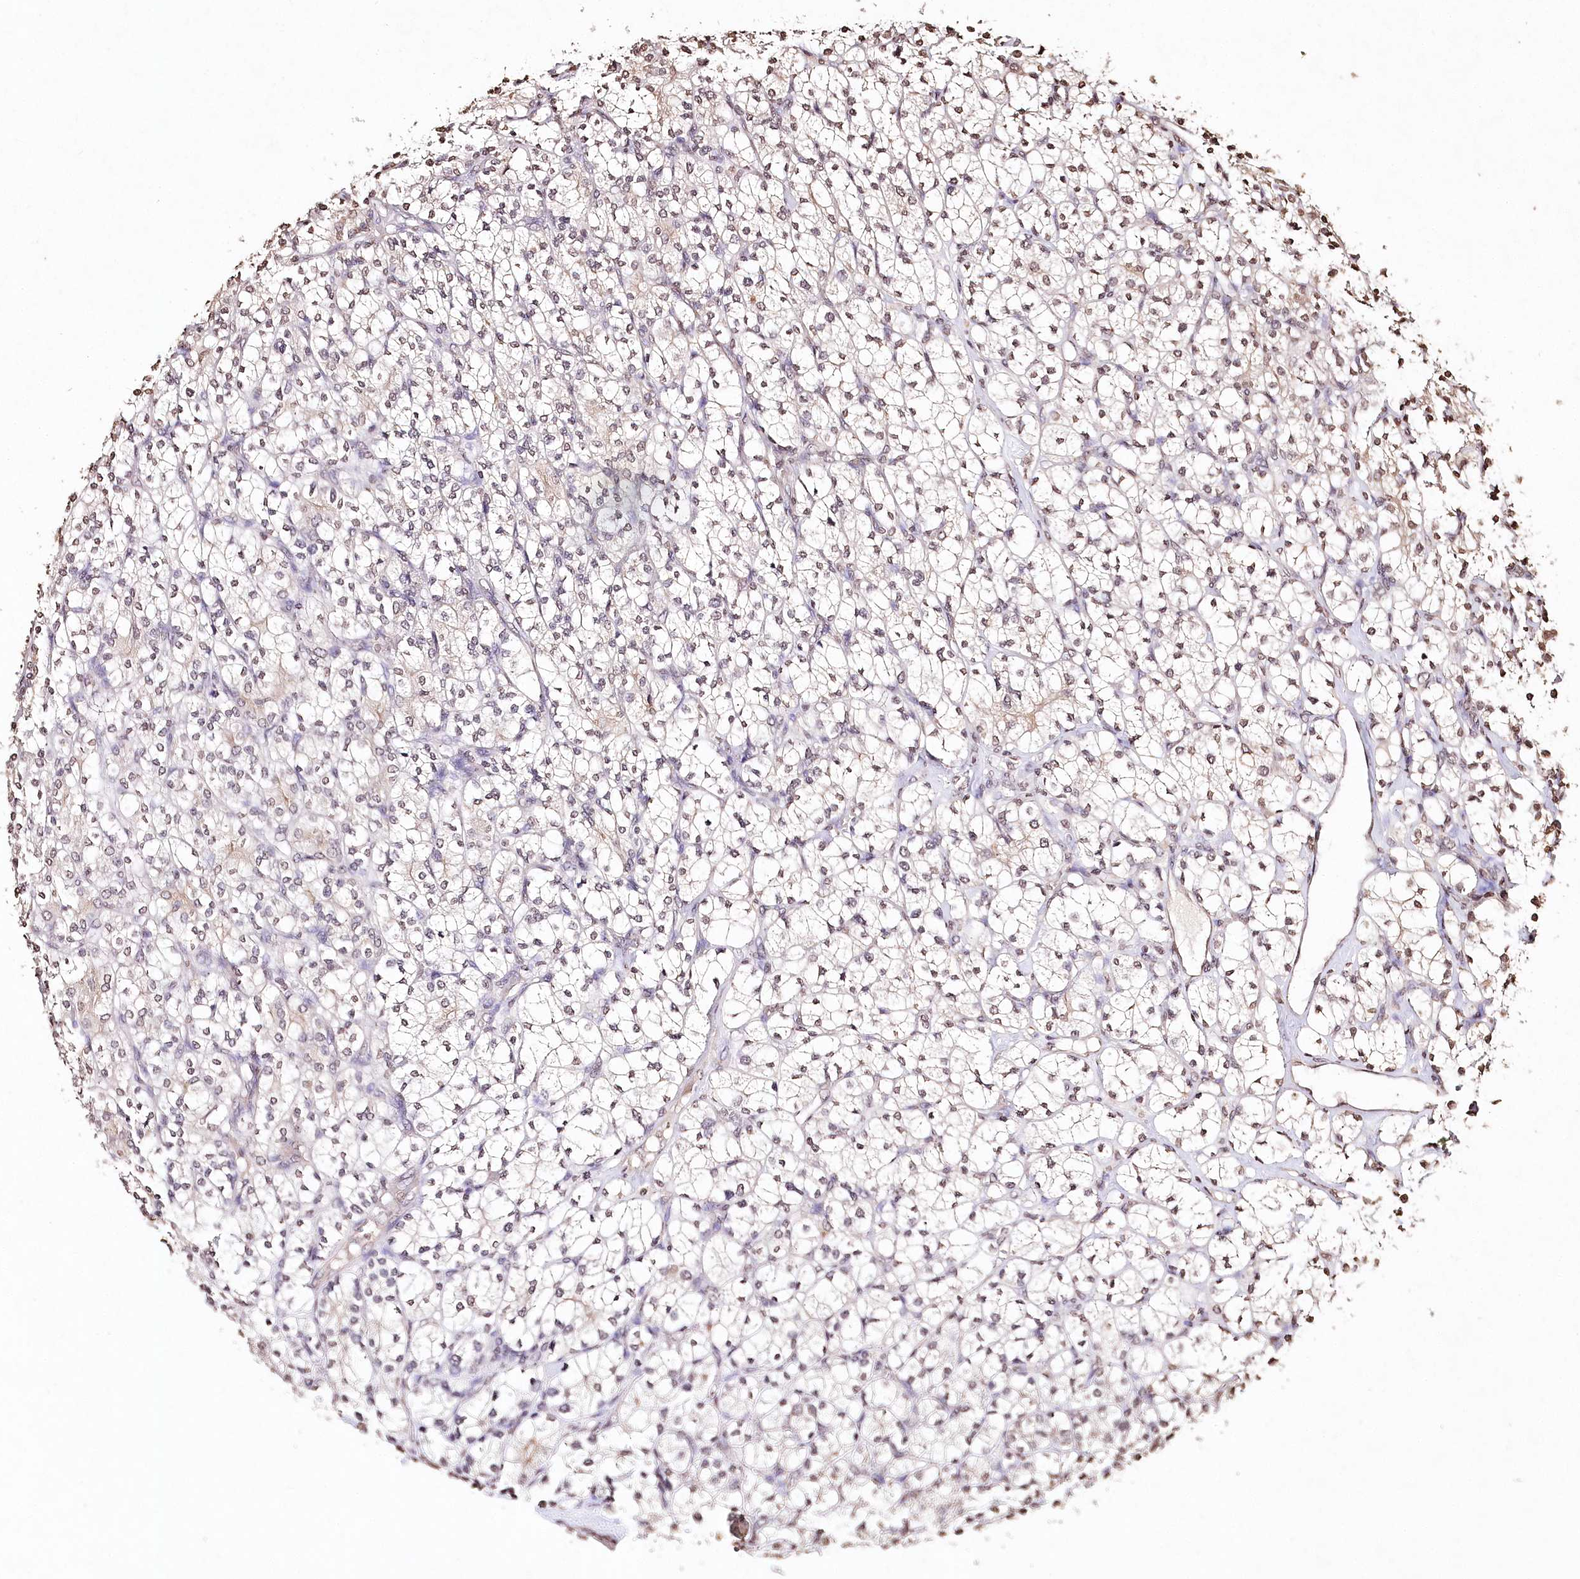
{"staining": {"intensity": "weak", "quantity": "25%-75%", "location": "nuclear"}, "tissue": "renal cancer", "cell_type": "Tumor cells", "image_type": "cancer", "snomed": [{"axis": "morphology", "description": "Adenocarcinoma, NOS"}, {"axis": "topography", "description": "Kidney"}], "caption": "The immunohistochemical stain highlights weak nuclear staining in tumor cells of renal cancer tissue. (Brightfield microscopy of DAB IHC at high magnification).", "gene": "DMXL1", "patient": {"sex": "male", "age": 77}}